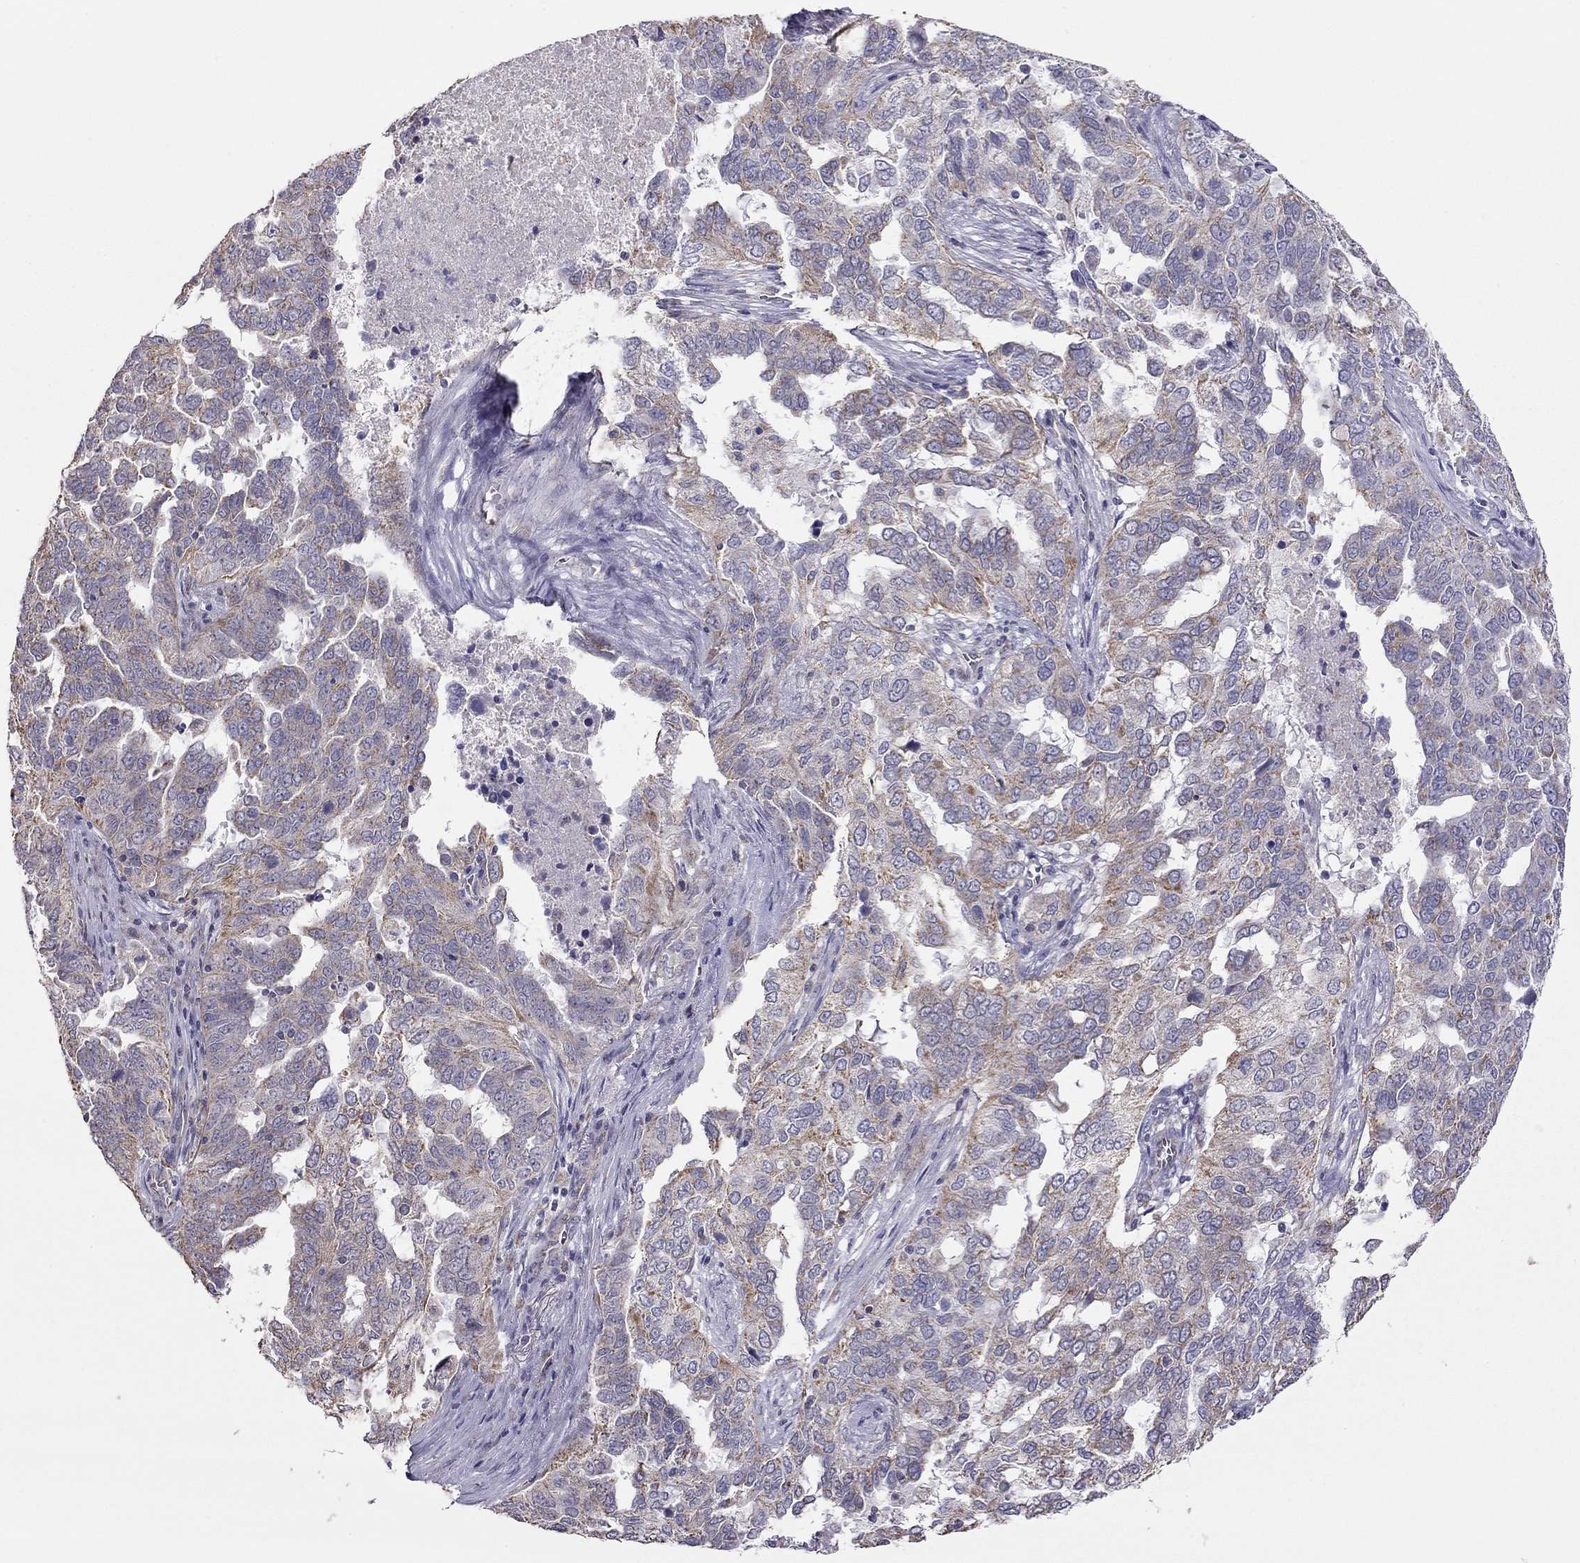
{"staining": {"intensity": "moderate", "quantity": "25%-75%", "location": "cytoplasmic/membranous"}, "tissue": "ovarian cancer", "cell_type": "Tumor cells", "image_type": "cancer", "snomed": [{"axis": "morphology", "description": "Carcinoma, endometroid"}, {"axis": "topography", "description": "Soft tissue"}, {"axis": "topography", "description": "Ovary"}], "caption": "Human ovarian cancer stained with a brown dye shows moderate cytoplasmic/membranous positive expression in about 25%-75% of tumor cells.", "gene": "LRIT3", "patient": {"sex": "female", "age": 52}}